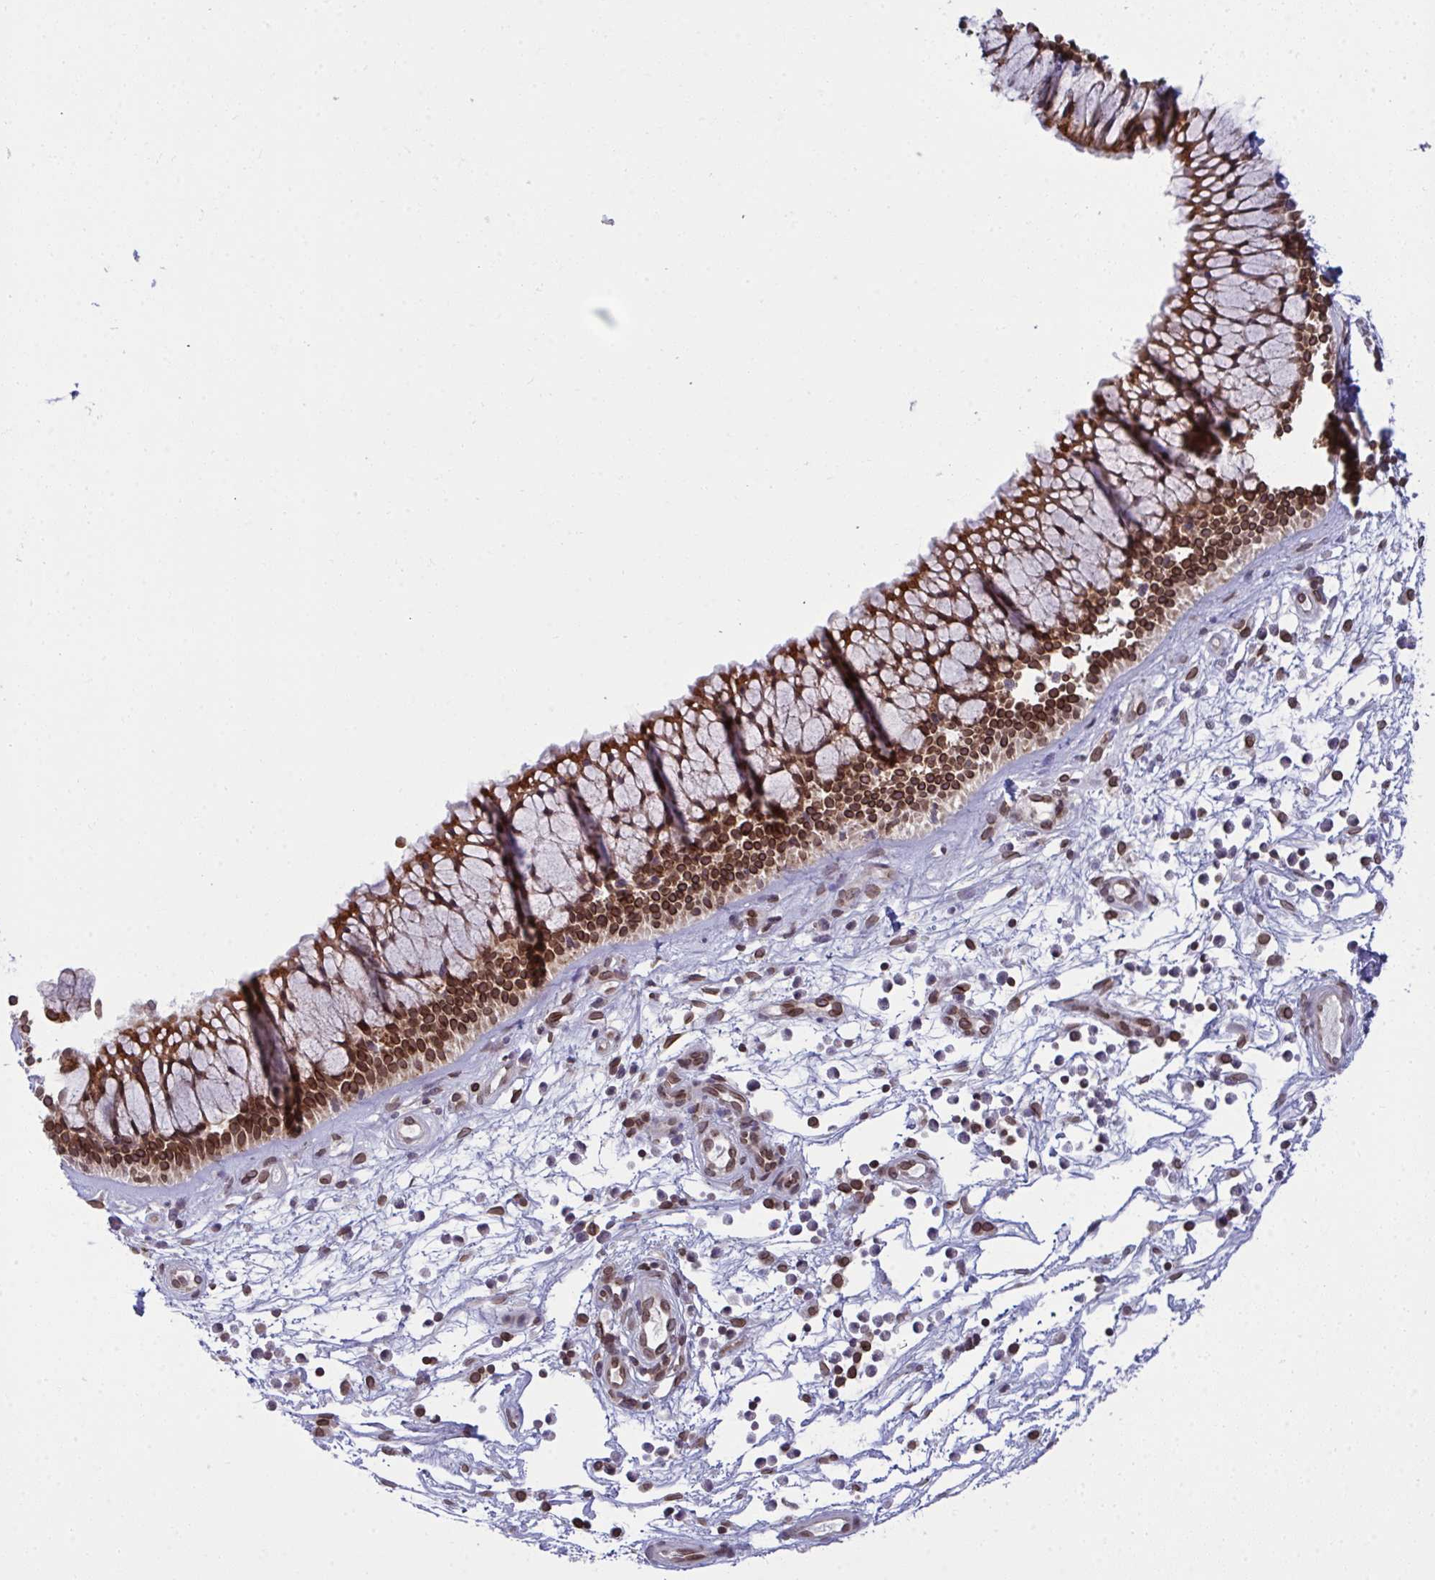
{"staining": {"intensity": "strong", "quantity": ">75%", "location": "cytoplasmic/membranous,nuclear"}, "tissue": "nasopharynx", "cell_type": "Respiratory epithelial cells", "image_type": "normal", "snomed": [{"axis": "morphology", "description": "Normal tissue, NOS"}, {"axis": "topography", "description": "Nasopharynx"}], "caption": "Protein staining by immunohistochemistry shows strong cytoplasmic/membranous,nuclear expression in about >75% of respiratory epithelial cells in benign nasopharynx.", "gene": "RANBP2", "patient": {"sex": "male", "age": 56}}